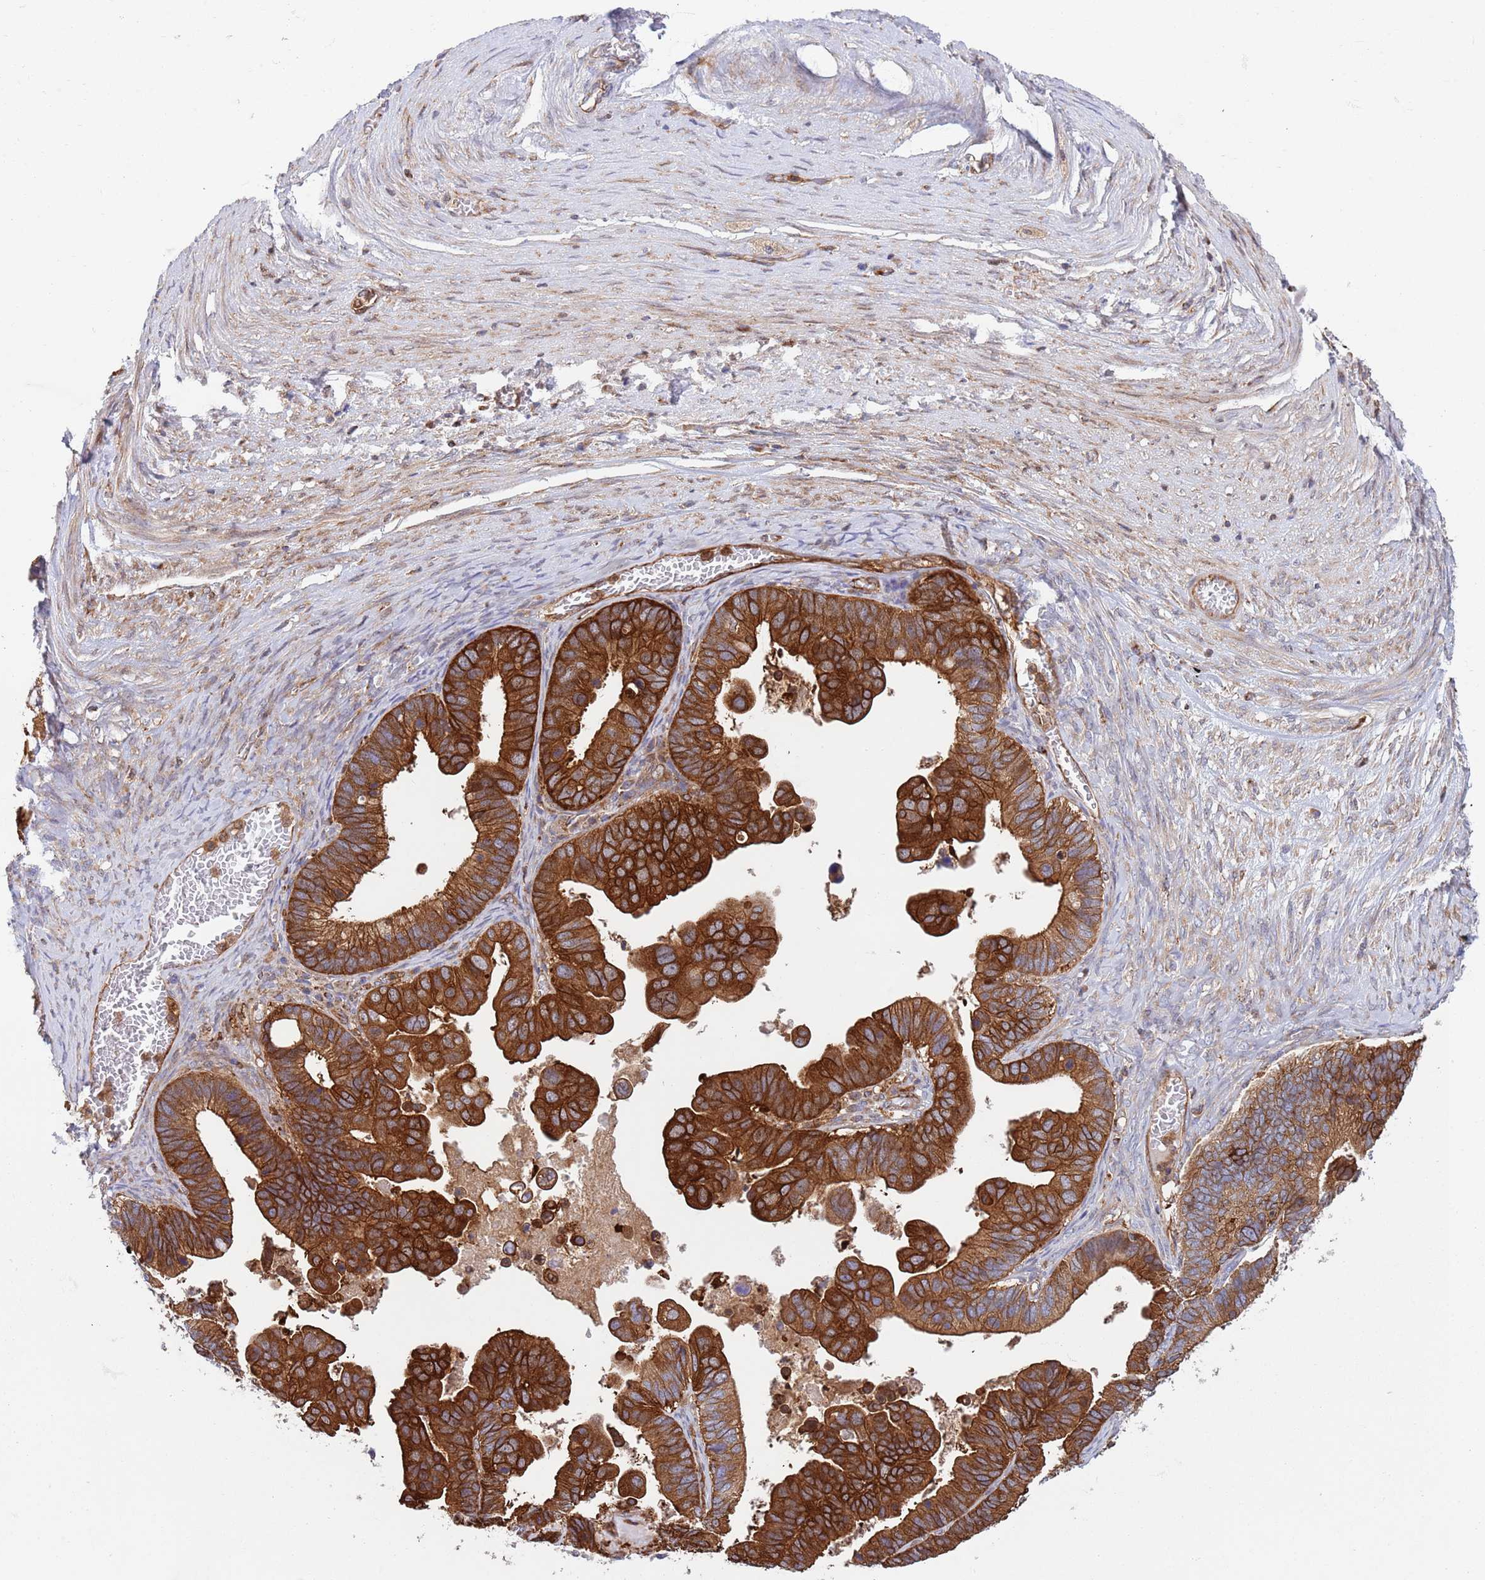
{"staining": {"intensity": "strong", "quantity": ">75%", "location": "cytoplasmic/membranous"}, "tissue": "ovarian cancer", "cell_type": "Tumor cells", "image_type": "cancer", "snomed": [{"axis": "morphology", "description": "Cystadenocarcinoma, serous, NOS"}, {"axis": "topography", "description": "Ovary"}], "caption": "IHC (DAB (3,3'-diaminobenzidine)) staining of ovarian cancer (serous cystadenocarcinoma) shows strong cytoplasmic/membranous protein expression in approximately >75% of tumor cells.", "gene": "ZMYM5", "patient": {"sex": "female", "age": 56}}